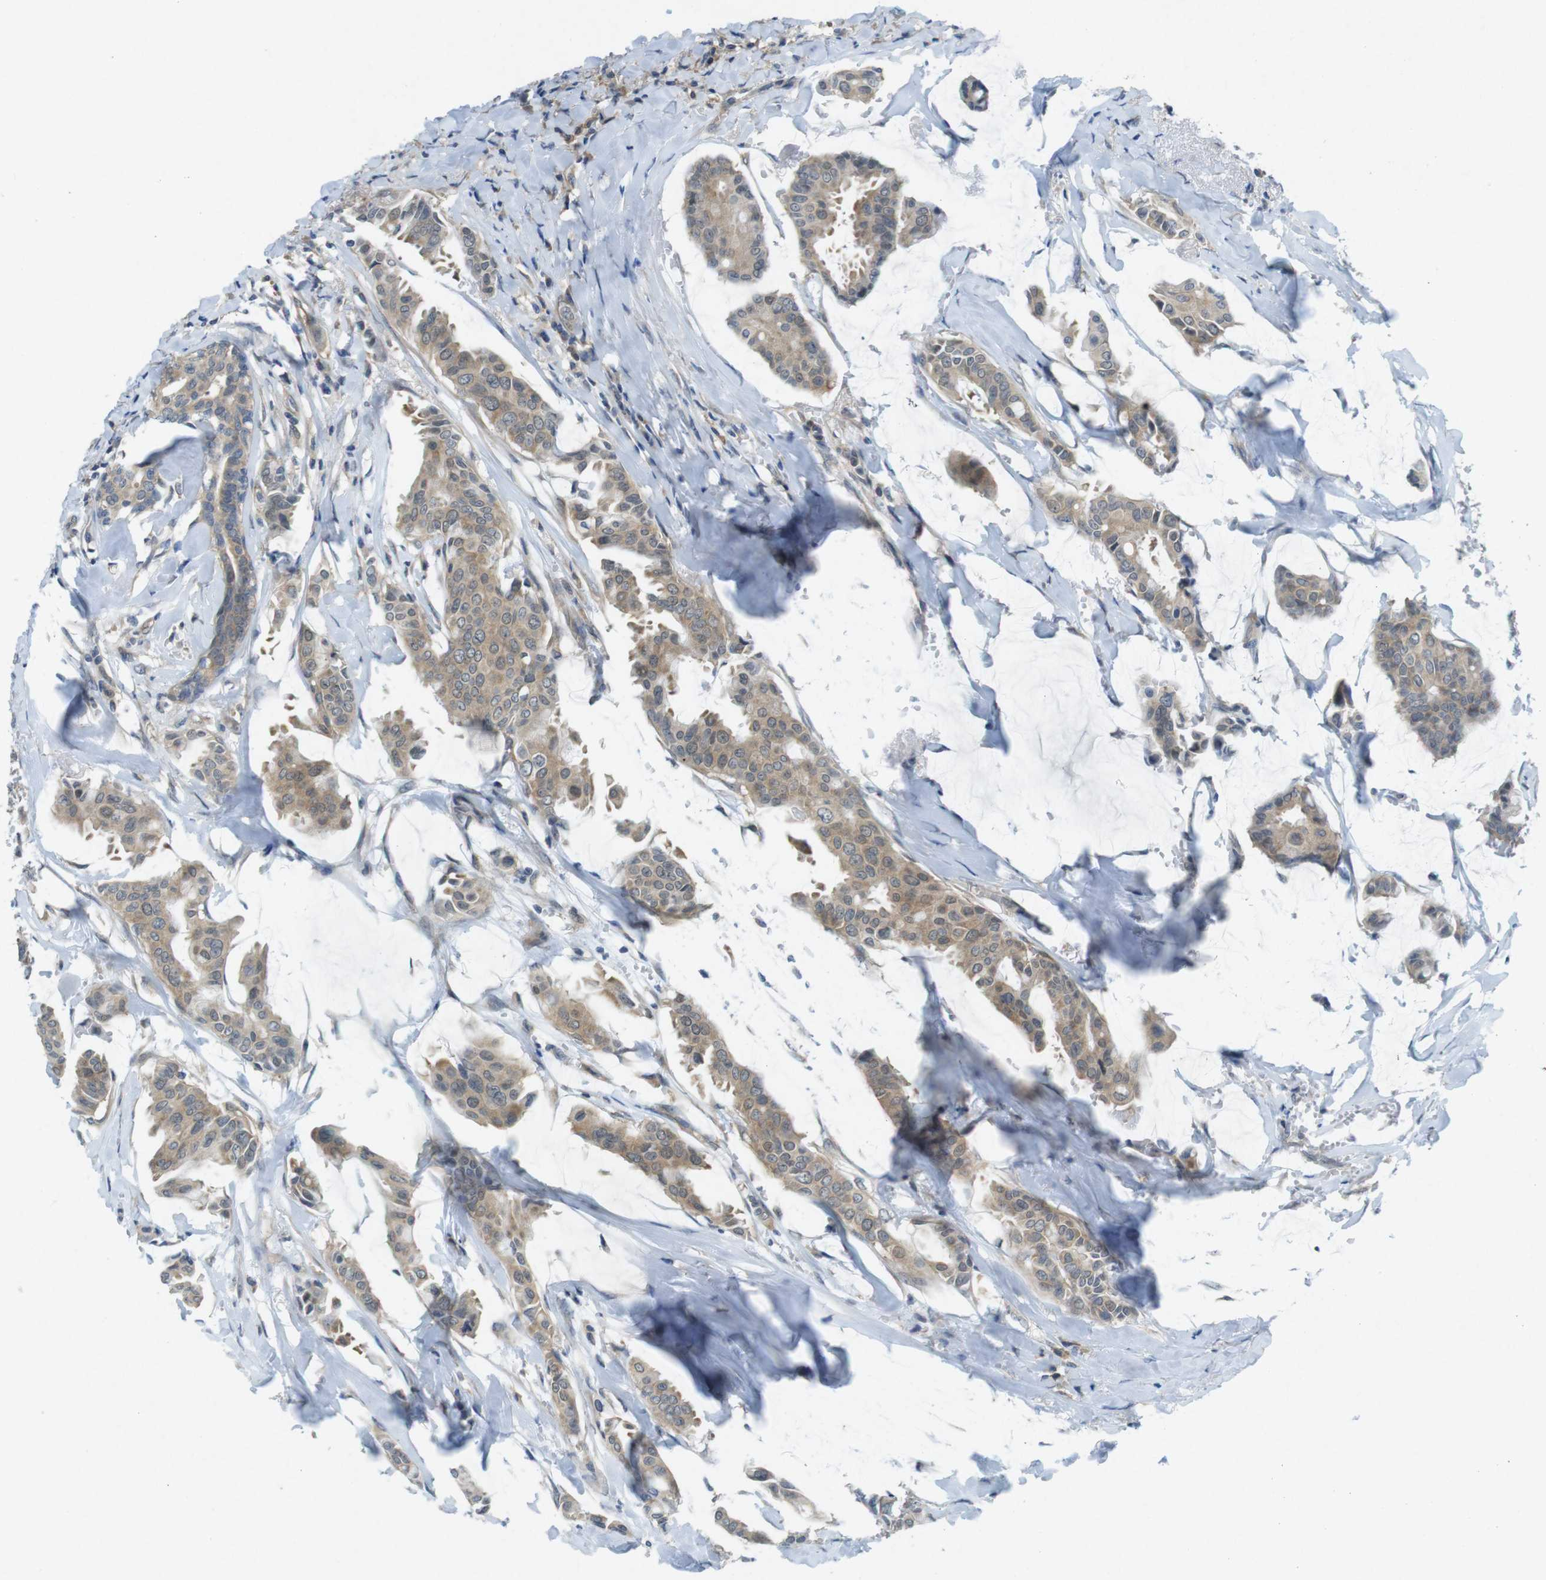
{"staining": {"intensity": "weak", "quantity": ">75%", "location": "cytoplasmic/membranous"}, "tissue": "head and neck cancer", "cell_type": "Tumor cells", "image_type": "cancer", "snomed": [{"axis": "morphology", "description": "Adenocarcinoma, NOS"}, {"axis": "topography", "description": "Salivary gland"}, {"axis": "topography", "description": "Head-Neck"}], "caption": "Weak cytoplasmic/membranous protein positivity is appreciated in approximately >75% of tumor cells in head and neck cancer. The staining was performed using DAB (3,3'-diaminobenzidine) to visualize the protein expression in brown, while the nuclei were stained in blue with hematoxylin (Magnification: 20x).", "gene": "SUGT1", "patient": {"sex": "female", "age": 59}}